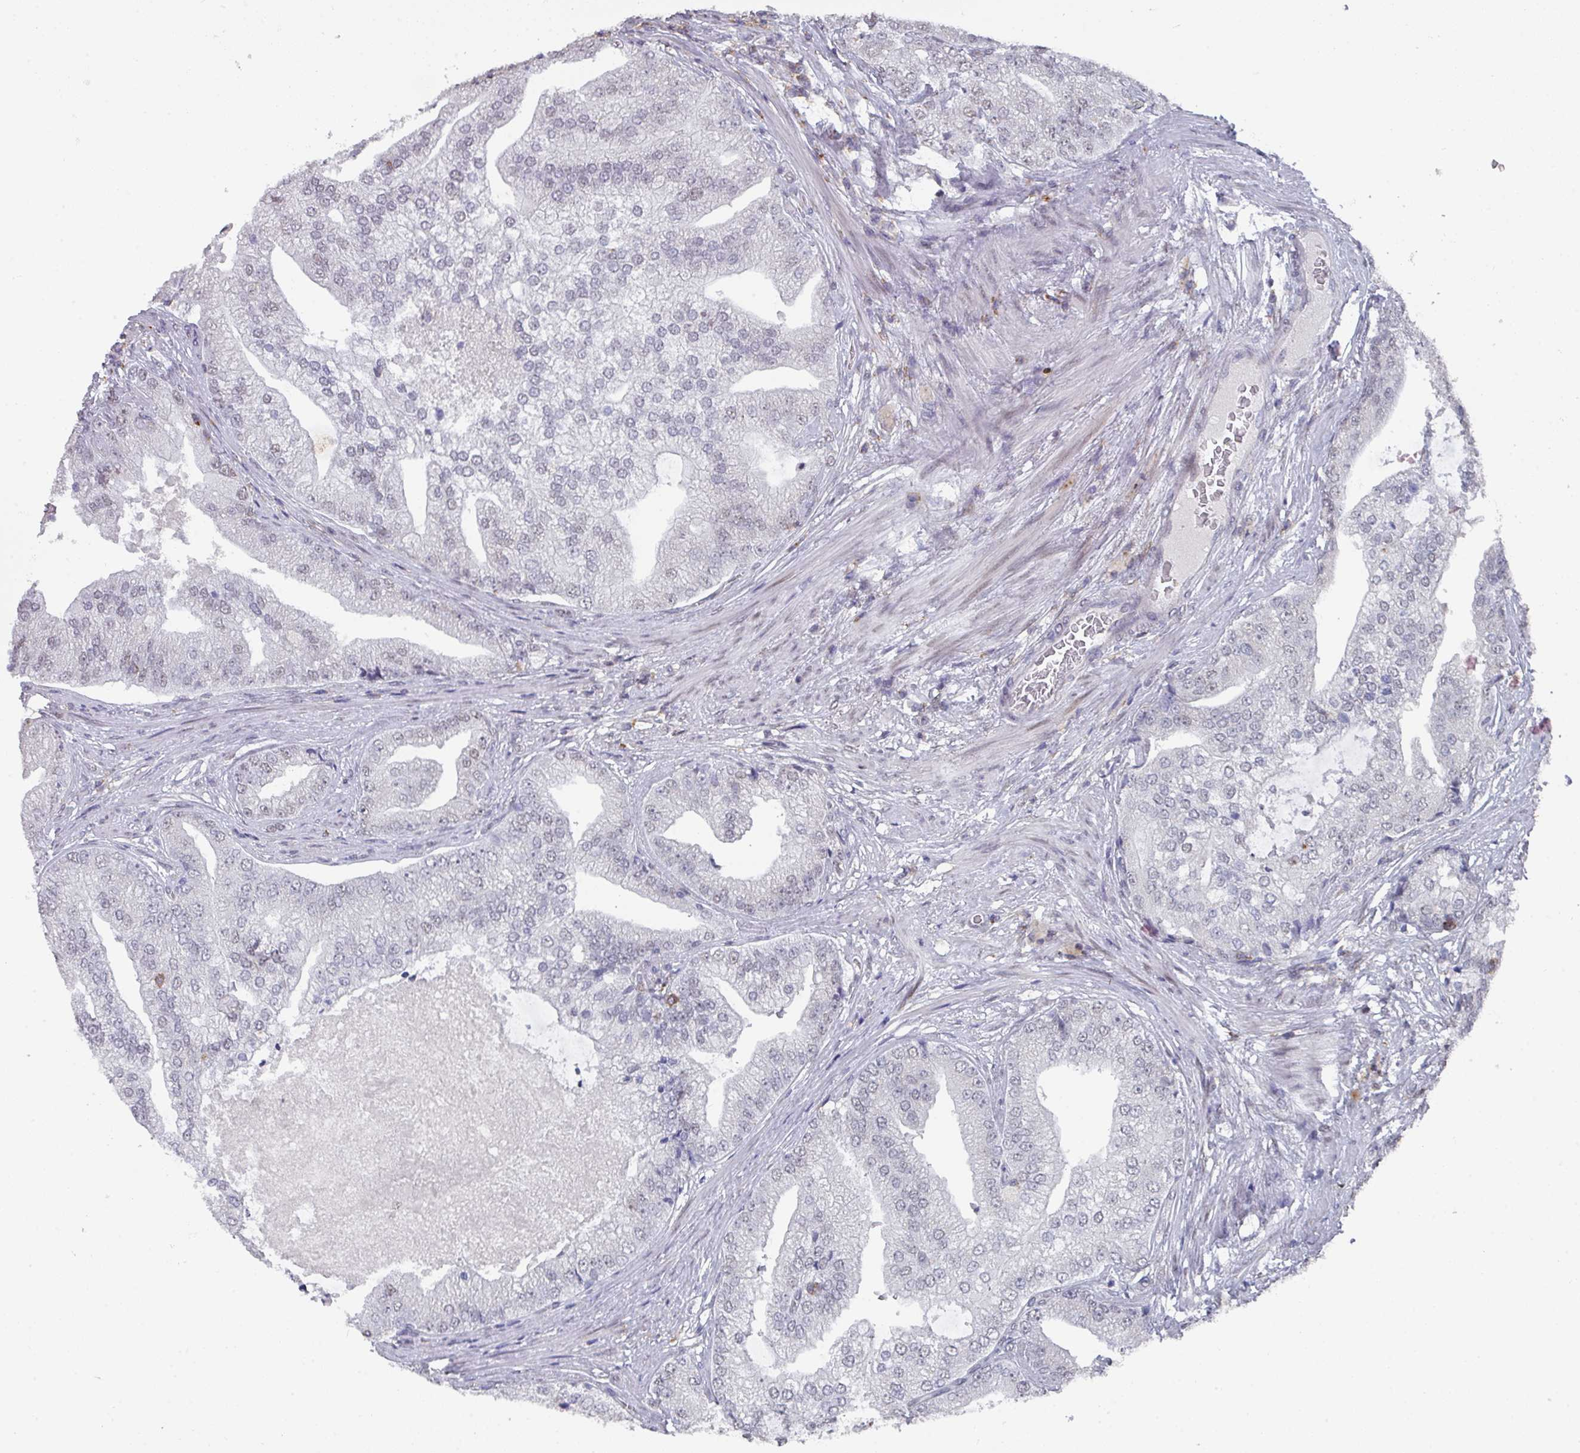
{"staining": {"intensity": "weak", "quantity": "<25%", "location": "nuclear"}, "tissue": "prostate cancer", "cell_type": "Tumor cells", "image_type": "cancer", "snomed": [{"axis": "morphology", "description": "Adenocarcinoma, High grade"}, {"axis": "topography", "description": "Prostate"}], "caption": "Photomicrograph shows no significant protein positivity in tumor cells of prostate adenocarcinoma (high-grade). (Stains: DAB (3,3'-diaminobenzidine) IHC with hematoxylin counter stain, Microscopy: brightfield microscopy at high magnification).", "gene": "RASAL3", "patient": {"sex": "male", "age": 70}}